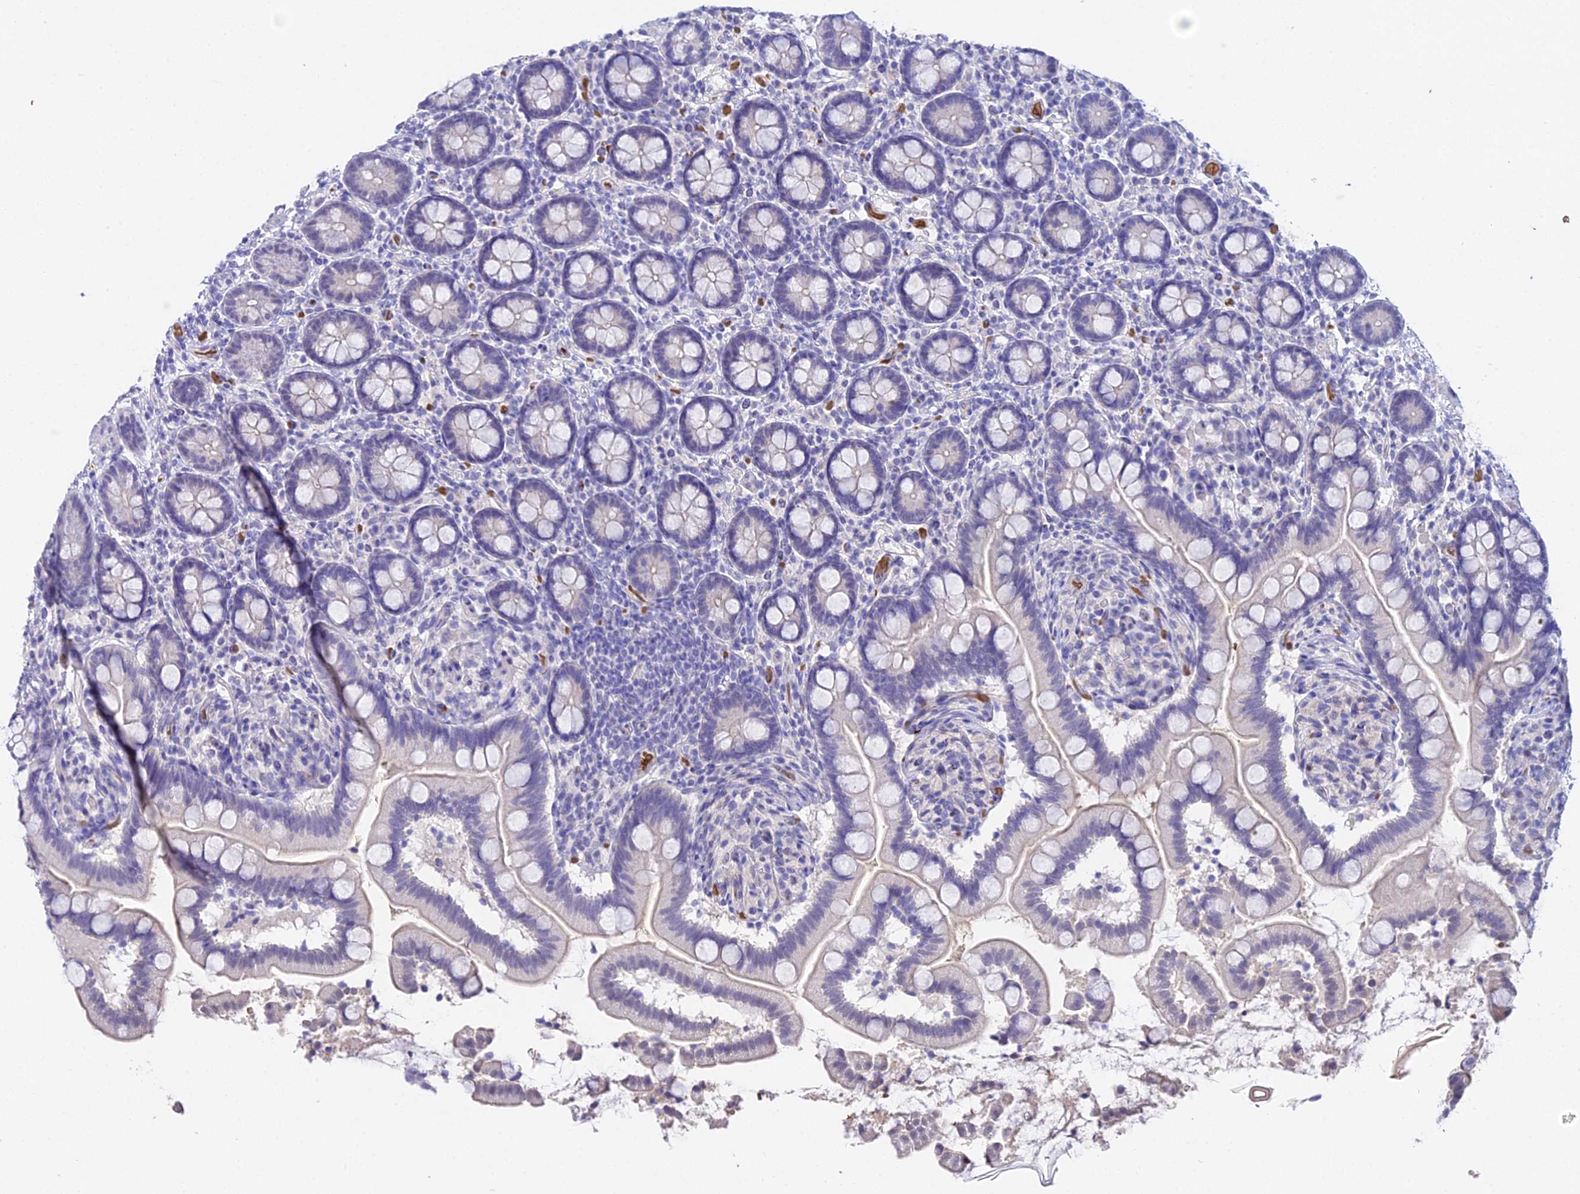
{"staining": {"intensity": "negative", "quantity": "none", "location": "none"}, "tissue": "small intestine", "cell_type": "Glandular cells", "image_type": "normal", "snomed": [{"axis": "morphology", "description": "Normal tissue, NOS"}, {"axis": "topography", "description": "Small intestine"}], "caption": "Immunohistochemistry histopathology image of benign small intestine: small intestine stained with DAB (3,3'-diaminobenzidine) shows no significant protein positivity in glandular cells.", "gene": "CFAP45", "patient": {"sex": "female", "age": 64}}